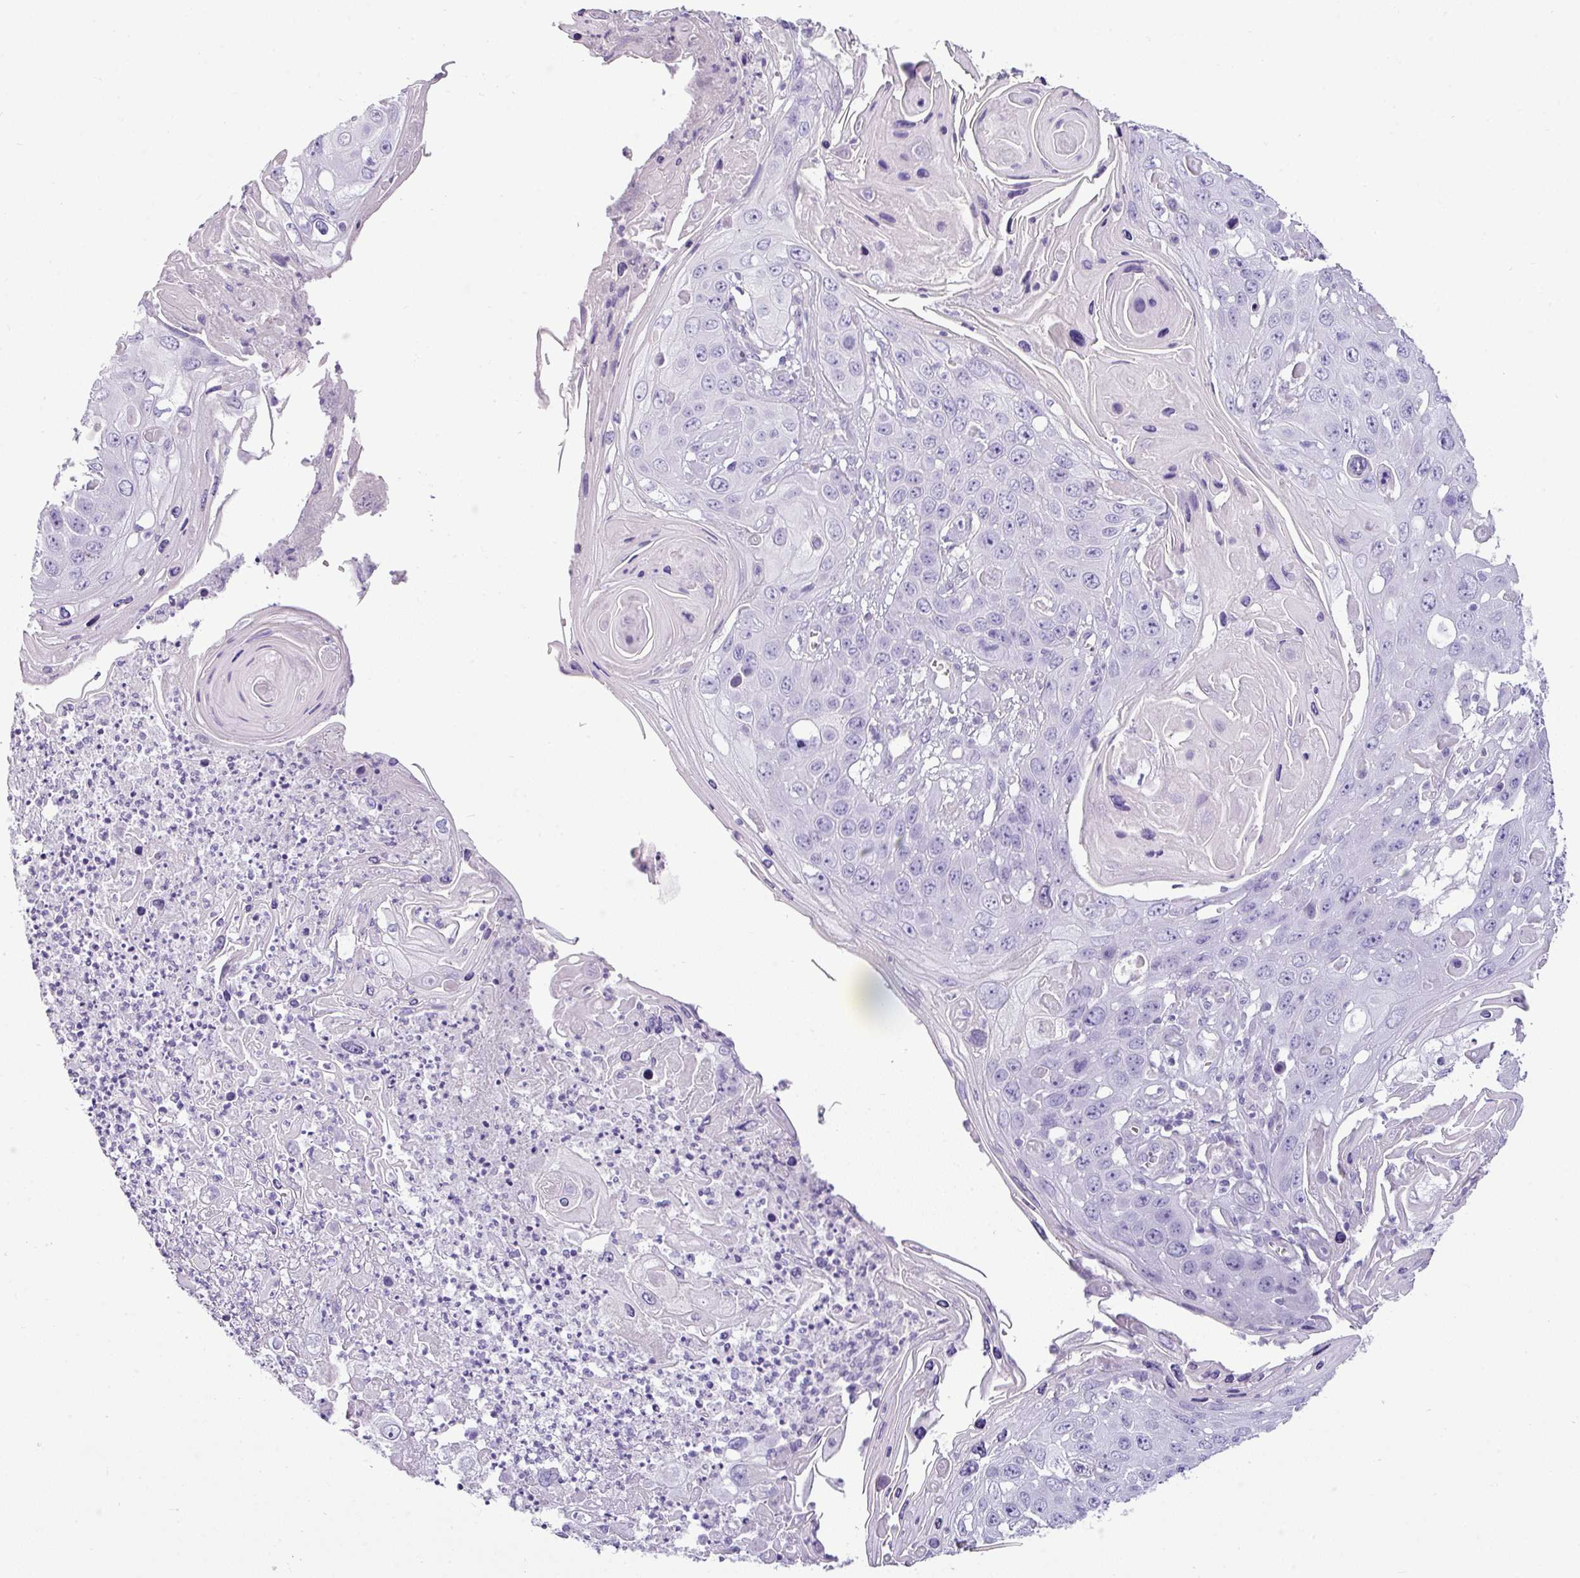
{"staining": {"intensity": "negative", "quantity": "none", "location": "none"}, "tissue": "skin cancer", "cell_type": "Tumor cells", "image_type": "cancer", "snomed": [{"axis": "morphology", "description": "Squamous cell carcinoma, NOS"}, {"axis": "topography", "description": "Skin"}], "caption": "DAB immunohistochemical staining of skin squamous cell carcinoma shows no significant expression in tumor cells.", "gene": "VCX2", "patient": {"sex": "male", "age": 55}}